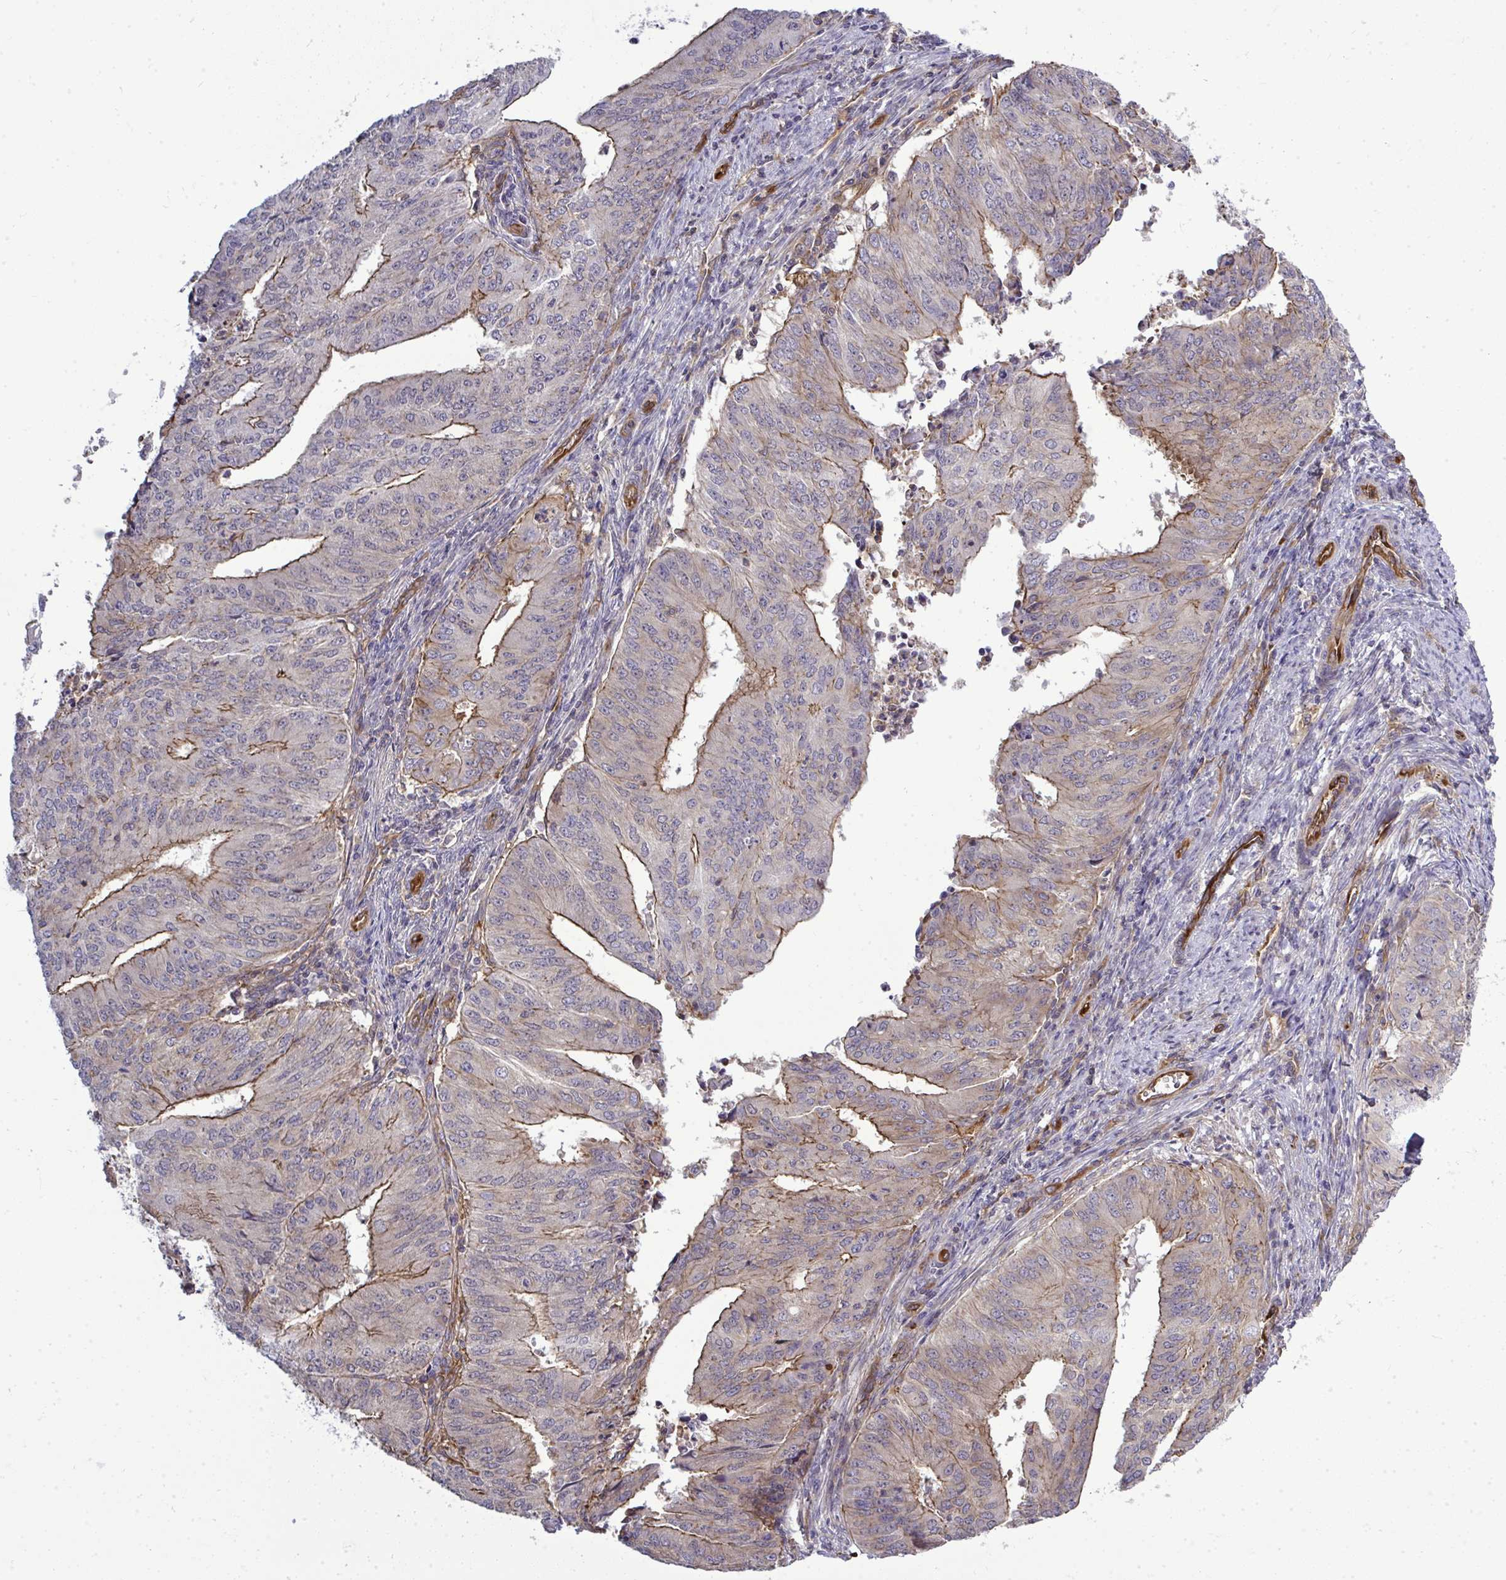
{"staining": {"intensity": "moderate", "quantity": "<25%", "location": "cytoplasmic/membranous"}, "tissue": "endometrial cancer", "cell_type": "Tumor cells", "image_type": "cancer", "snomed": [{"axis": "morphology", "description": "Adenocarcinoma, NOS"}, {"axis": "topography", "description": "Endometrium"}], "caption": "Adenocarcinoma (endometrial) was stained to show a protein in brown. There is low levels of moderate cytoplasmic/membranous staining in approximately <25% of tumor cells. Using DAB (3,3'-diaminobenzidine) (brown) and hematoxylin (blue) stains, captured at high magnification using brightfield microscopy.", "gene": "FUT10", "patient": {"sex": "female", "age": 50}}